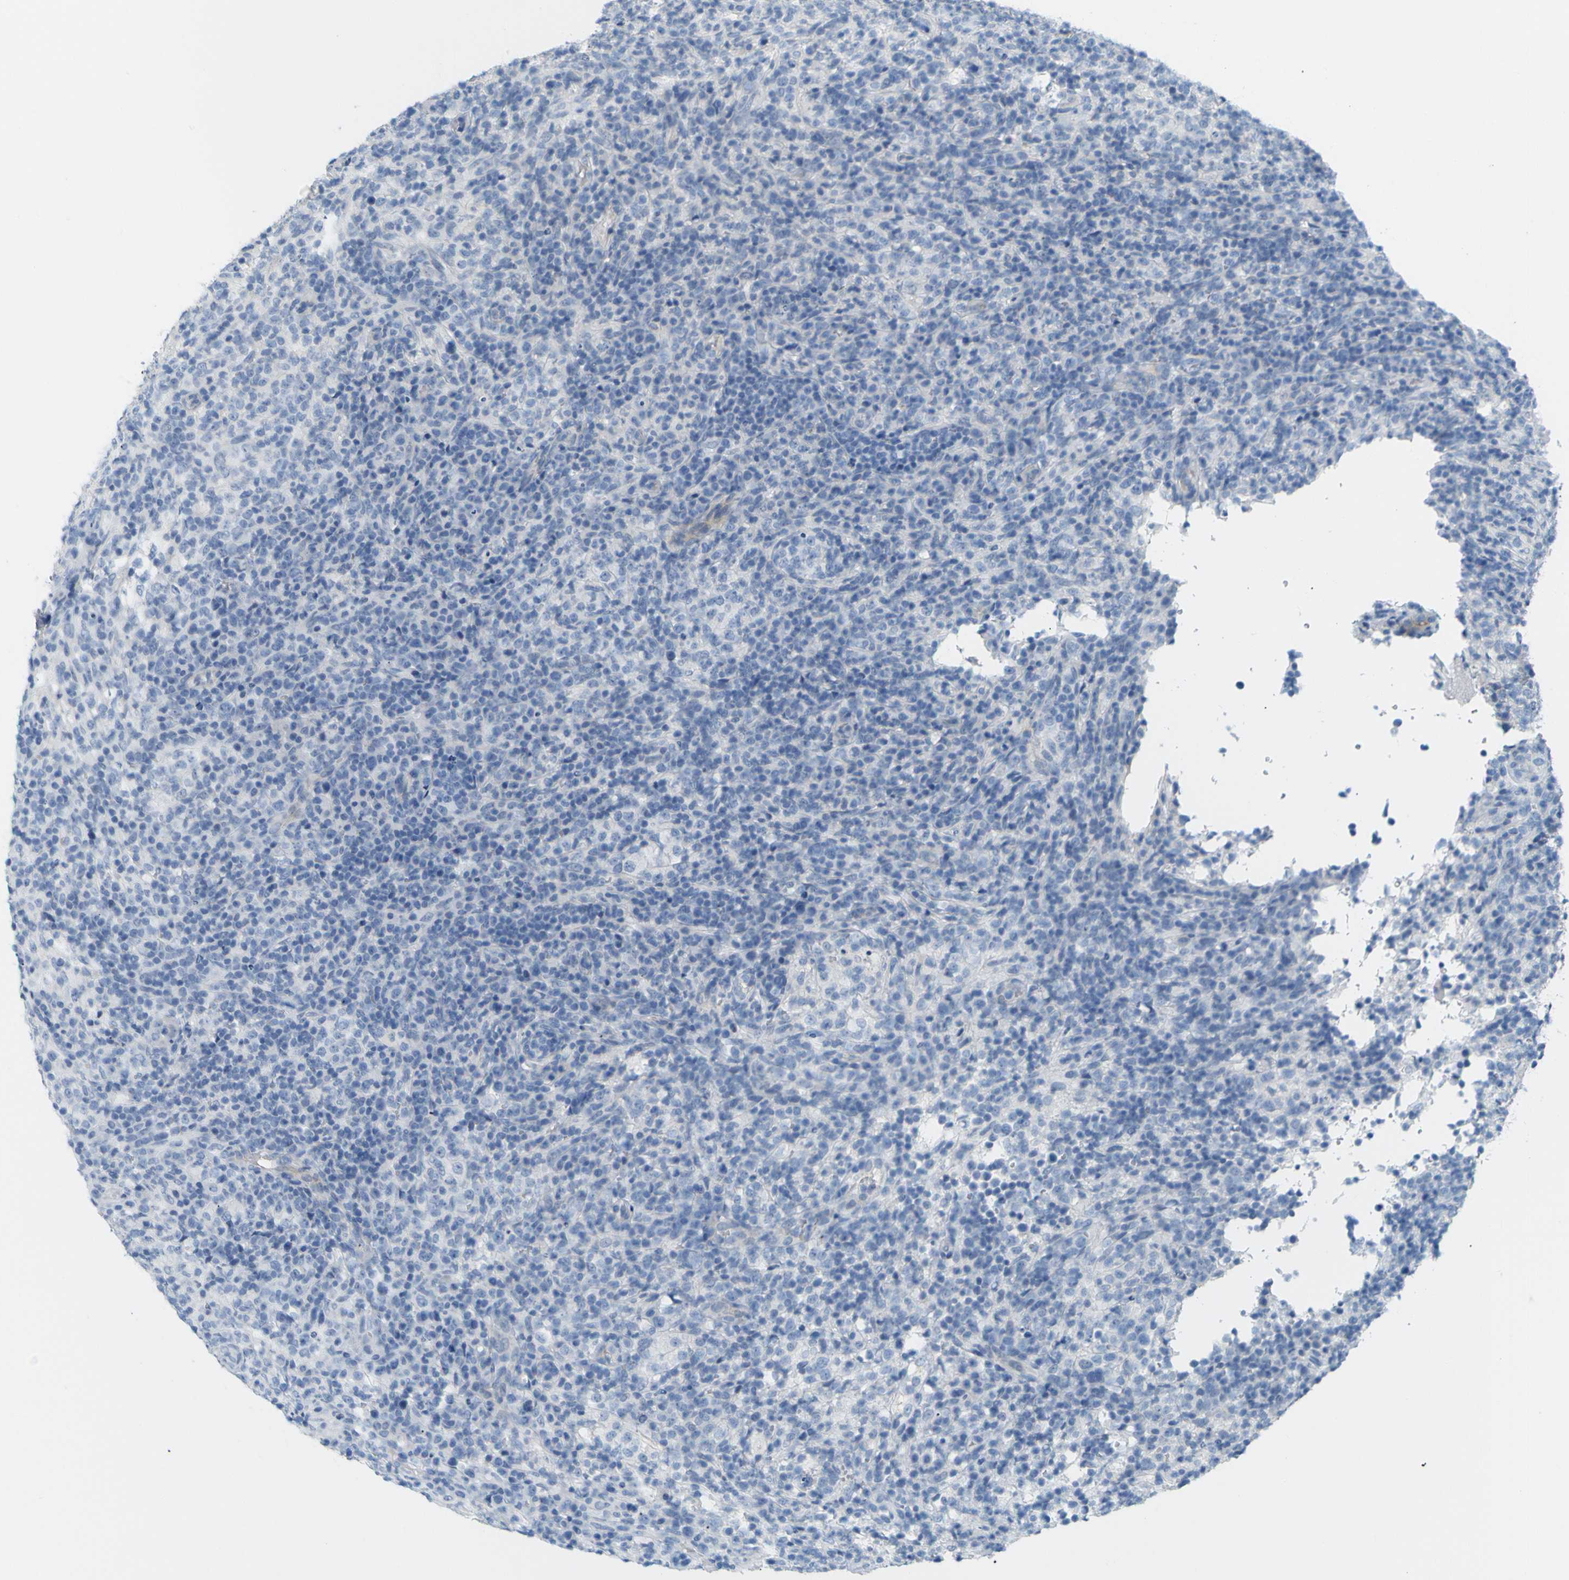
{"staining": {"intensity": "negative", "quantity": "none", "location": "none"}, "tissue": "lymphoma", "cell_type": "Tumor cells", "image_type": "cancer", "snomed": [{"axis": "morphology", "description": "Malignant lymphoma, non-Hodgkin's type, High grade"}, {"axis": "topography", "description": "Lymph node"}], "caption": "Histopathology image shows no significant protein expression in tumor cells of malignant lymphoma, non-Hodgkin's type (high-grade).", "gene": "OPN1SW", "patient": {"sex": "female", "age": 76}}